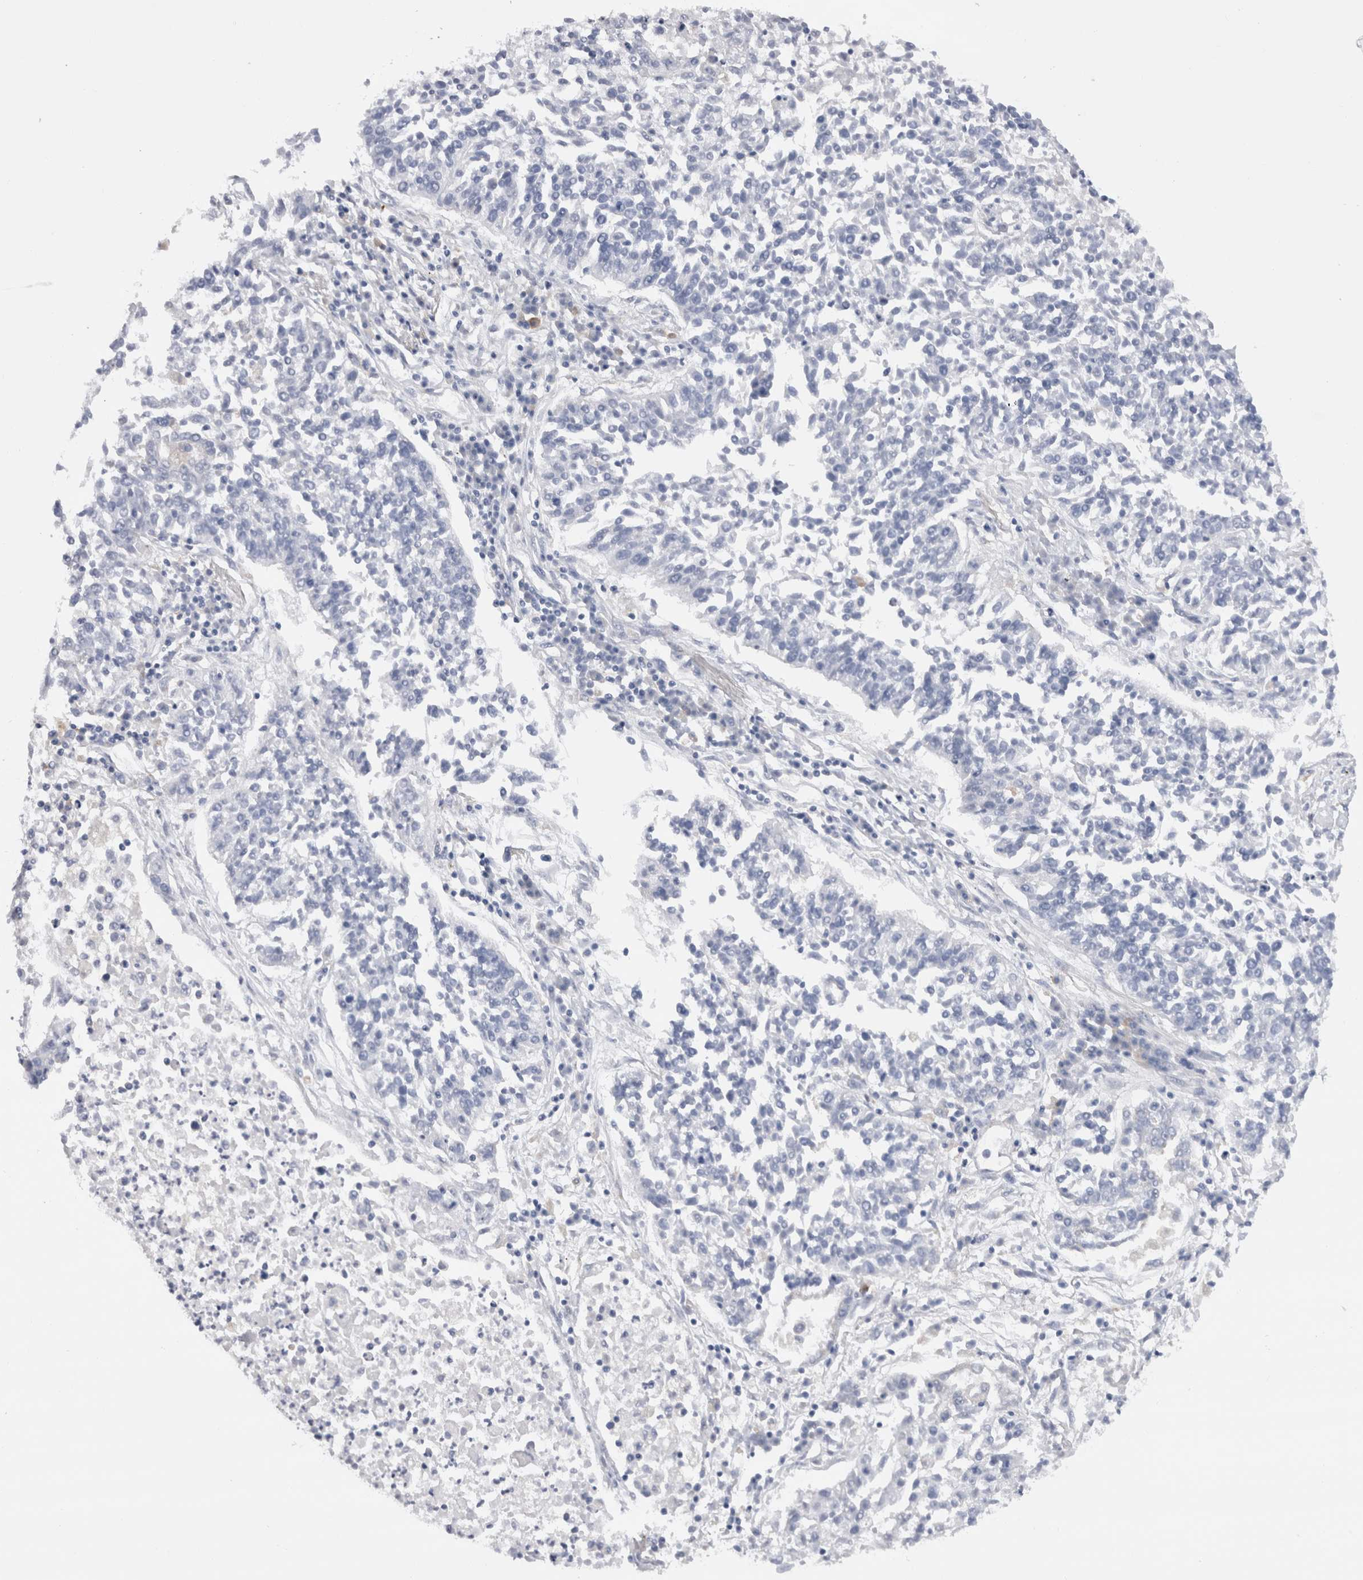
{"staining": {"intensity": "negative", "quantity": "none", "location": "none"}, "tissue": "lung cancer", "cell_type": "Tumor cells", "image_type": "cancer", "snomed": [{"axis": "morphology", "description": "Normal tissue, NOS"}, {"axis": "morphology", "description": "Squamous cell carcinoma, NOS"}, {"axis": "topography", "description": "Lymph node"}, {"axis": "topography", "description": "Cartilage tissue"}, {"axis": "topography", "description": "Bronchus"}, {"axis": "topography", "description": "Lung"}, {"axis": "topography", "description": "Peripheral nerve tissue"}], "caption": "Photomicrograph shows no significant protein expression in tumor cells of lung cancer (squamous cell carcinoma).", "gene": "VCPIP1", "patient": {"sex": "female", "age": 49}}